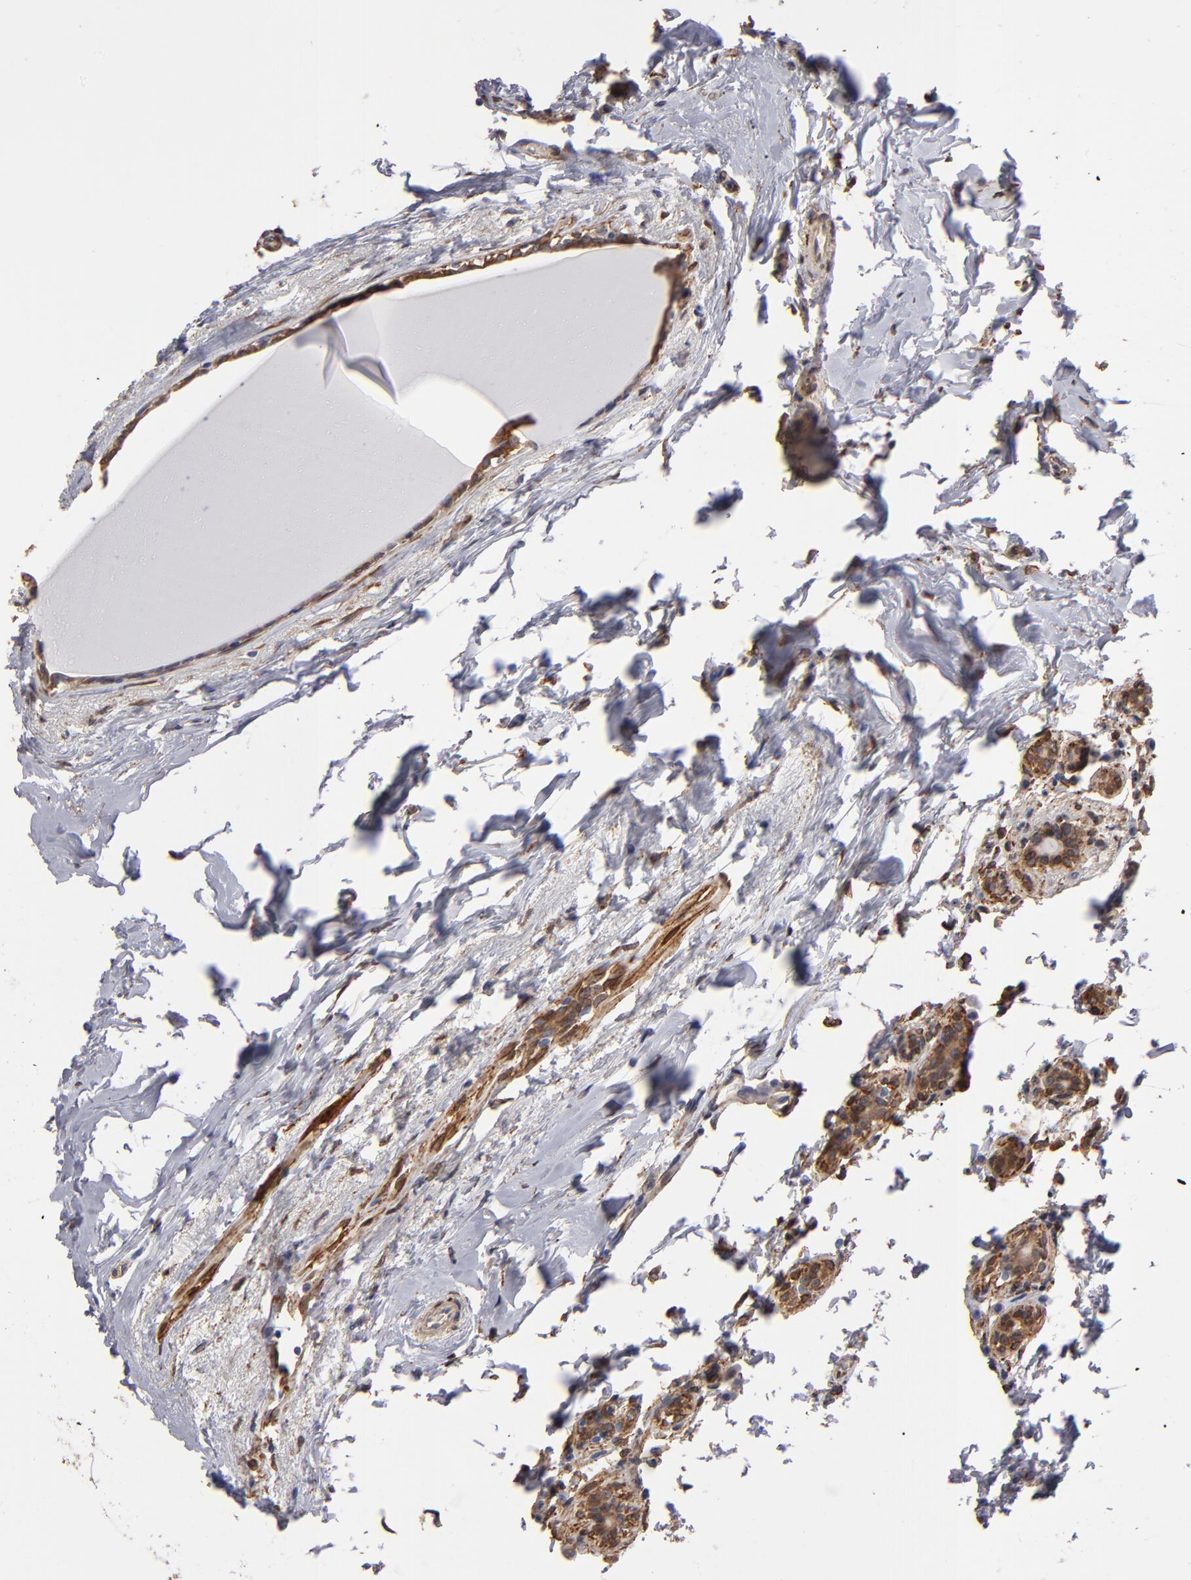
{"staining": {"intensity": "moderate", "quantity": ">75%", "location": "cytoplasmic/membranous"}, "tissue": "breast cancer", "cell_type": "Tumor cells", "image_type": "cancer", "snomed": [{"axis": "morphology", "description": "Lobular carcinoma"}, {"axis": "topography", "description": "Breast"}], "caption": "A micrograph of breast cancer (lobular carcinoma) stained for a protein shows moderate cytoplasmic/membranous brown staining in tumor cells. (DAB (3,3'-diaminobenzidine) IHC, brown staining for protein, blue staining for nuclei).", "gene": "PGRMC1", "patient": {"sex": "female", "age": 55}}